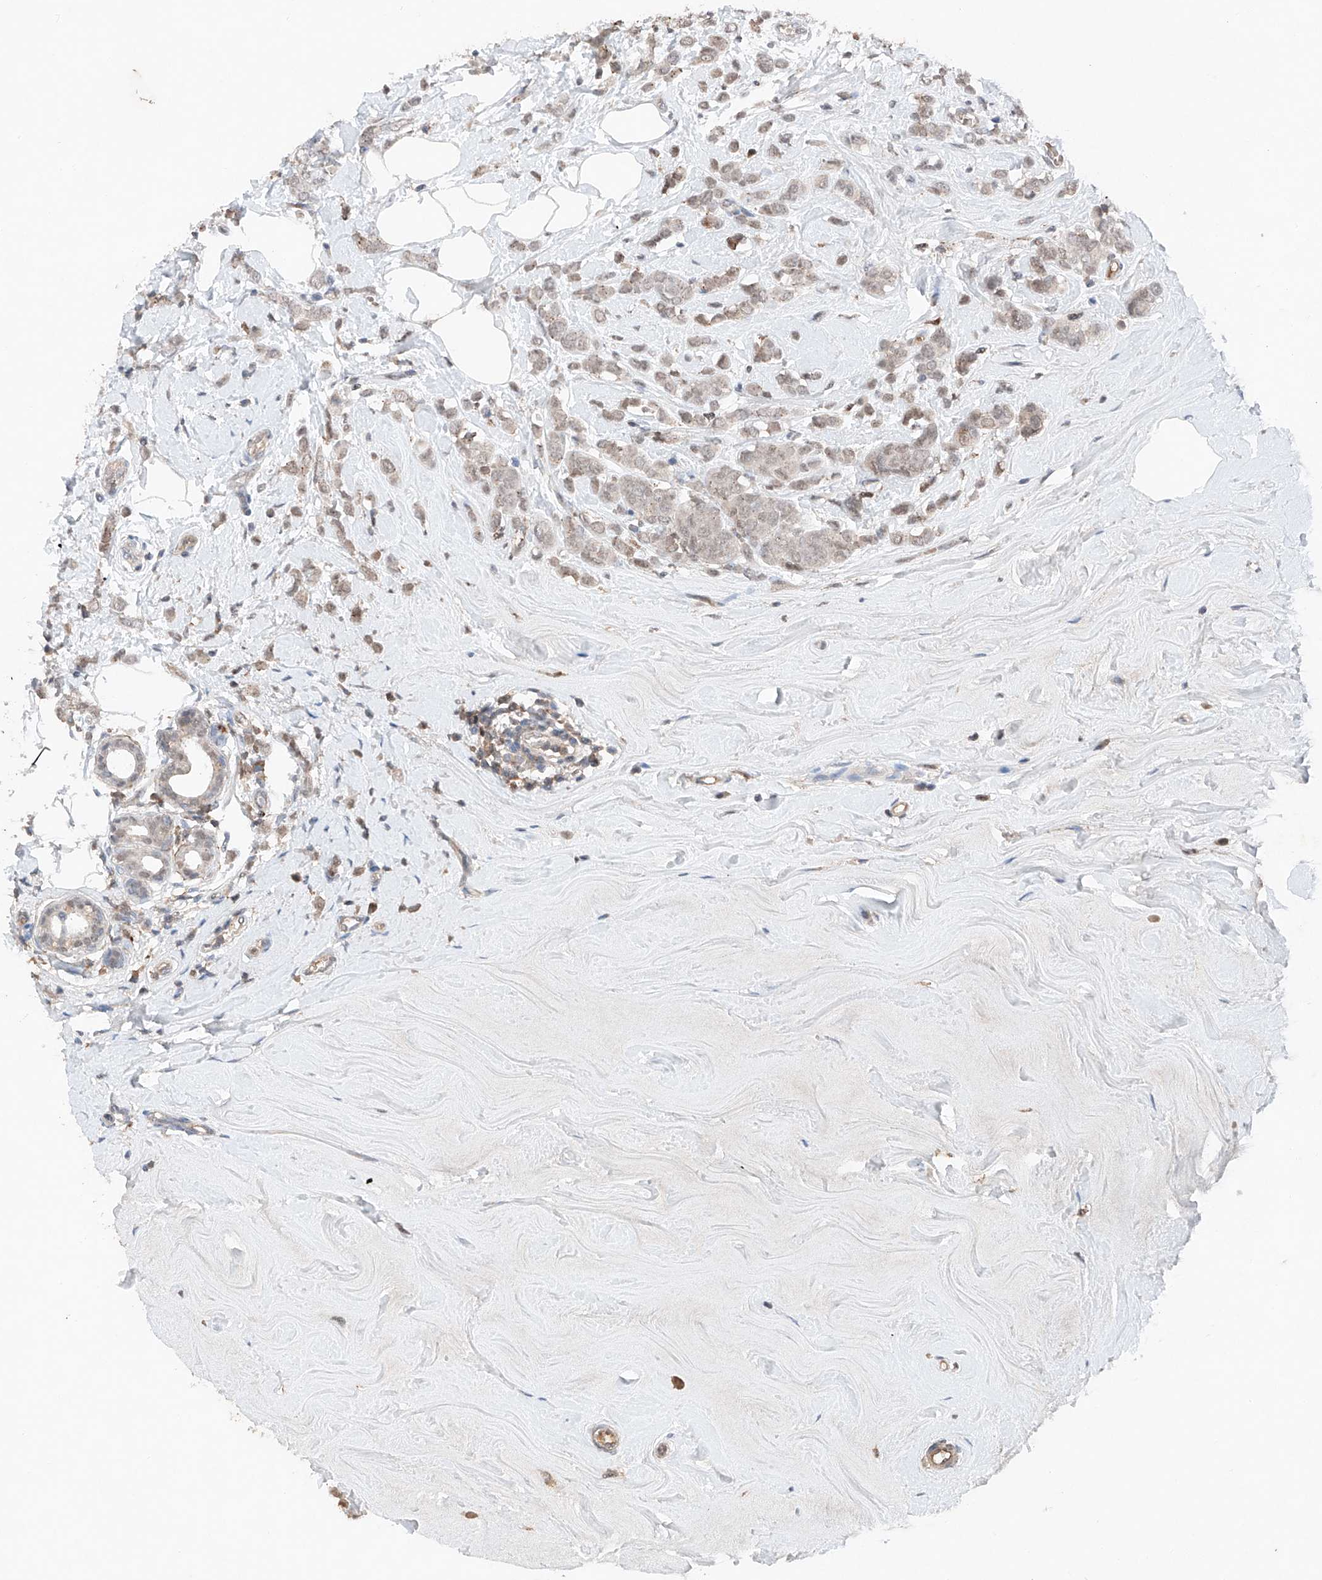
{"staining": {"intensity": "weak", "quantity": ">75%", "location": "cytoplasmic/membranous,nuclear"}, "tissue": "breast cancer", "cell_type": "Tumor cells", "image_type": "cancer", "snomed": [{"axis": "morphology", "description": "Lobular carcinoma"}, {"axis": "topography", "description": "Breast"}], "caption": "A brown stain labels weak cytoplasmic/membranous and nuclear staining of a protein in lobular carcinoma (breast) tumor cells. The staining was performed using DAB (3,3'-diaminobenzidine), with brown indicating positive protein expression. Nuclei are stained blue with hematoxylin.", "gene": "TBX4", "patient": {"sex": "female", "age": 47}}